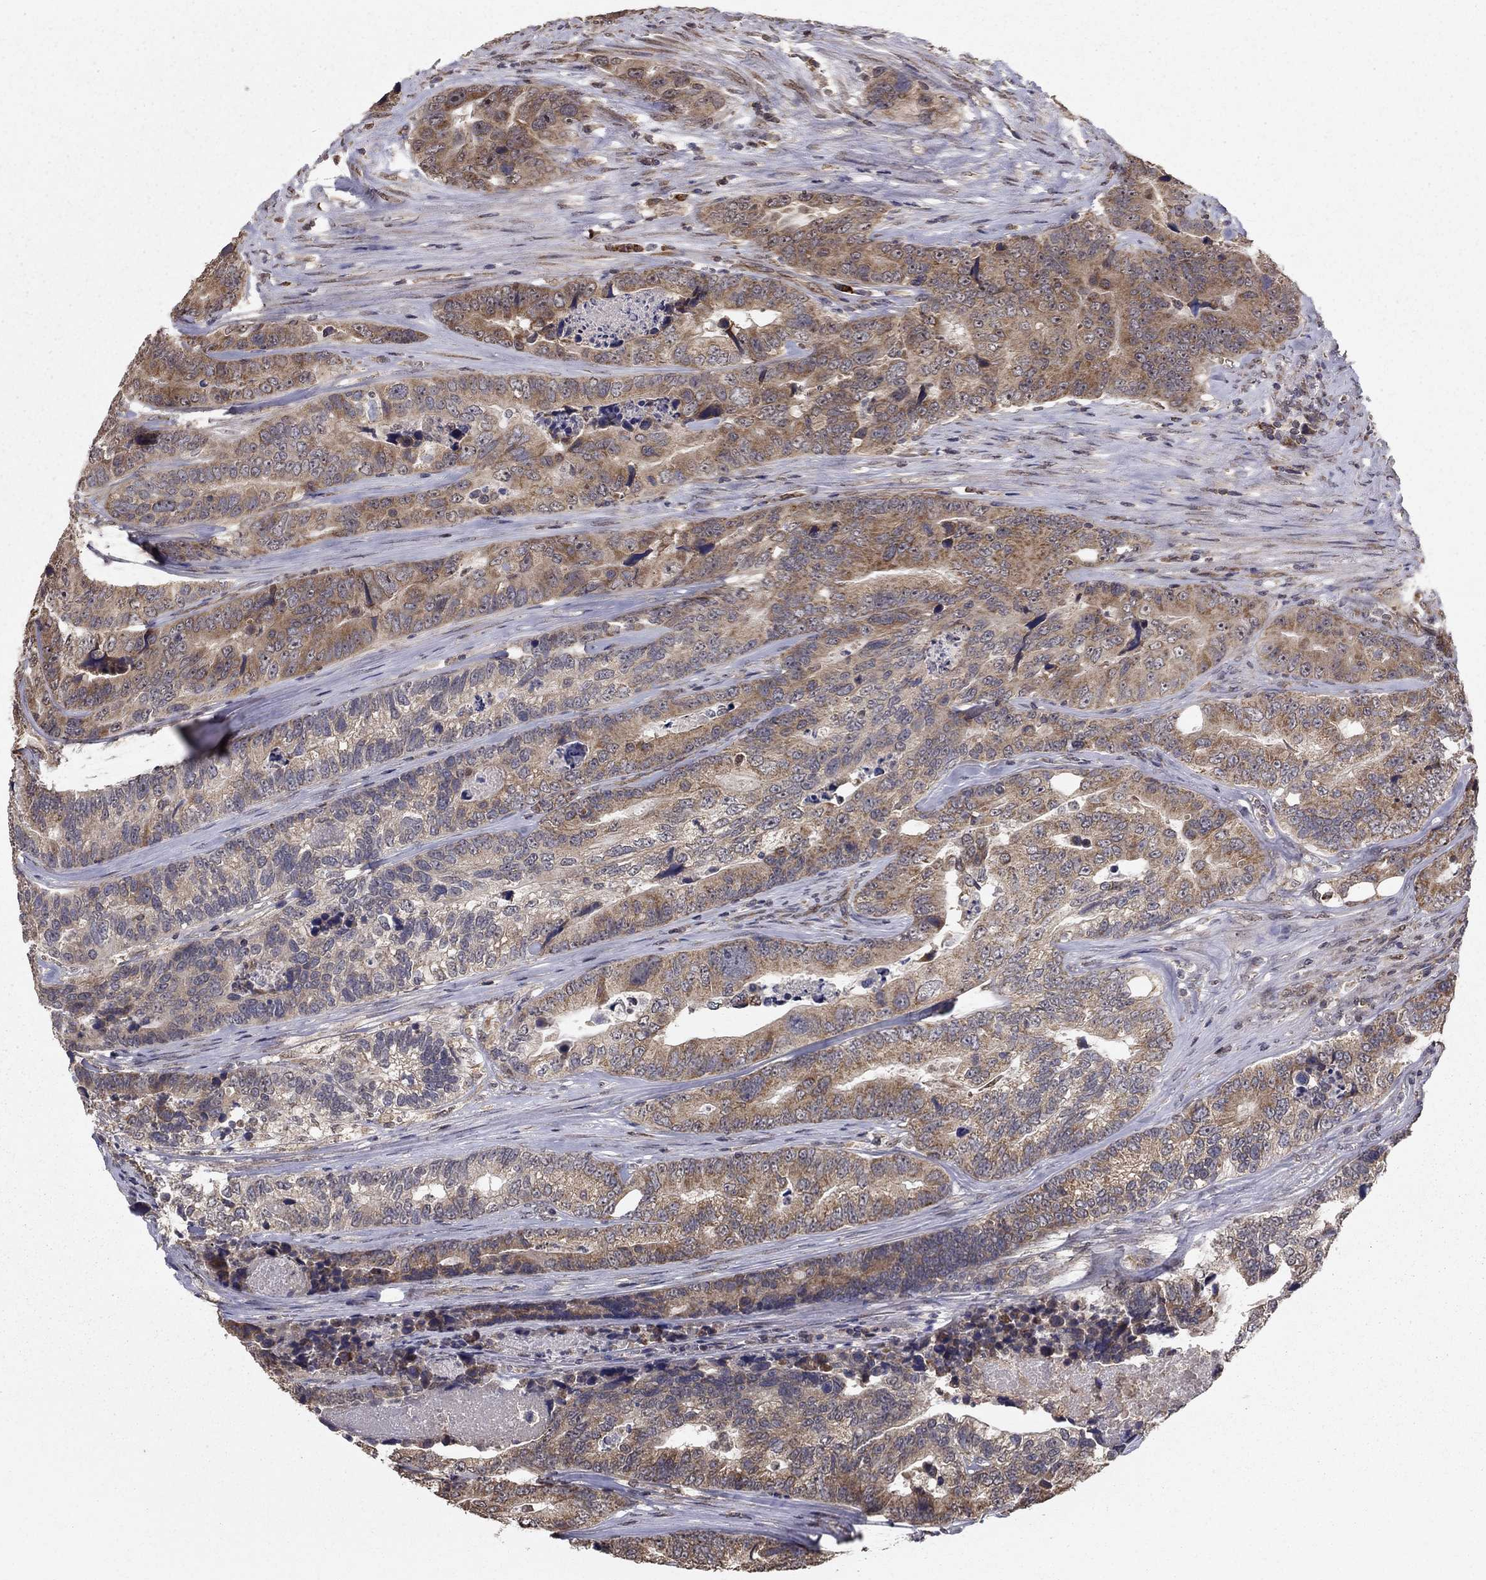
{"staining": {"intensity": "moderate", "quantity": "25%-75%", "location": "cytoplasmic/membranous"}, "tissue": "colorectal cancer", "cell_type": "Tumor cells", "image_type": "cancer", "snomed": [{"axis": "morphology", "description": "Adenocarcinoma, NOS"}, {"axis": "topography", "description": "Colon"}], "caption": "Immunohistochemistry (IHC) photomicrograph of human adenocarcinoma (colorectal) stained for a protein (brown), which demonstrates medium levels of moderate cytoplasmic/membranous positivity in about 25%-75% of tumor cells.", "gene": "SLC2A13", "patient": {"sex": "female", "age": 72}}